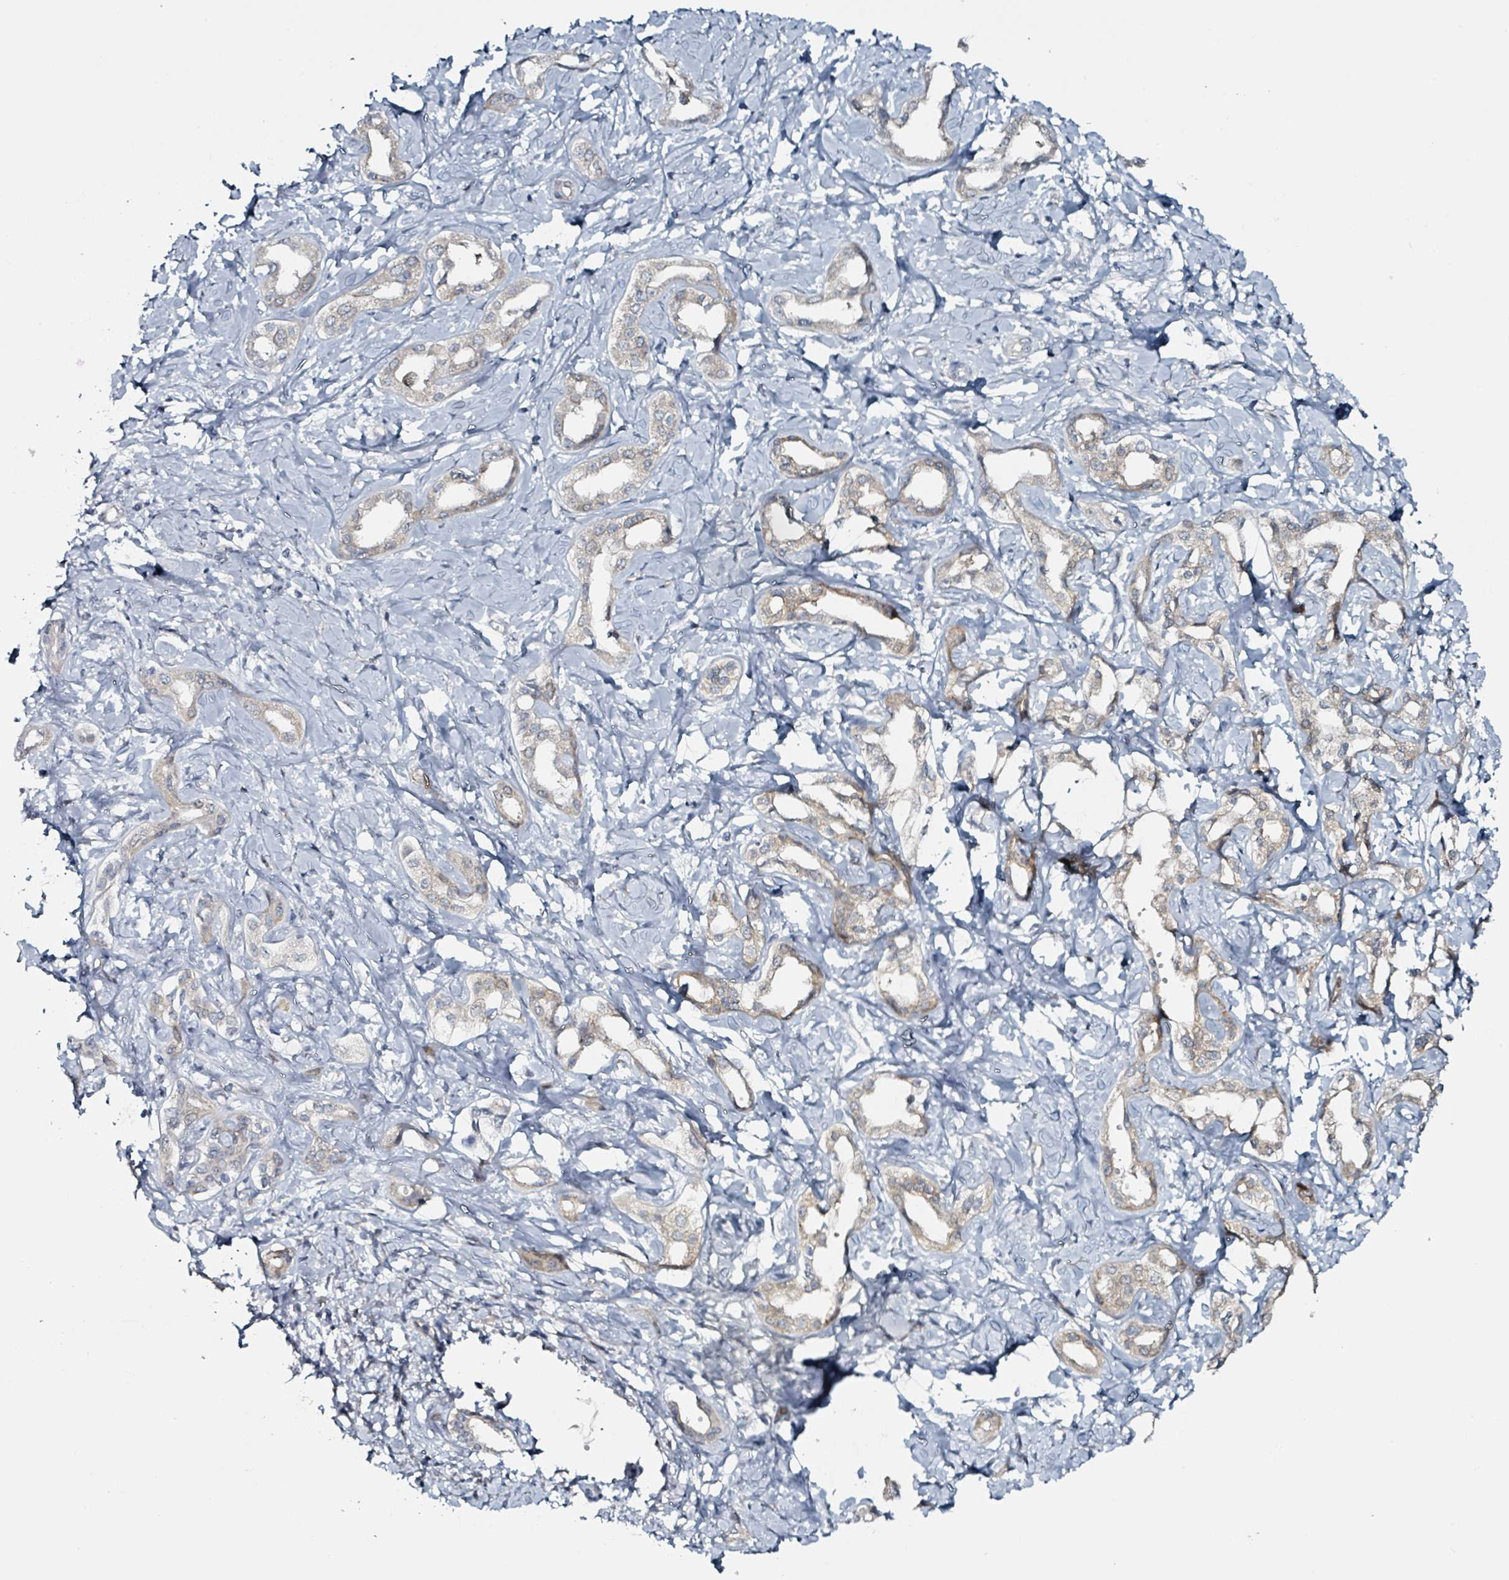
{"staining": {"intensity": "weak", "quantity": "<25%", "location": "cytoplasmic/membranous"}, "tissue": "liver cancer", "cell_type": "Tumor cells", "image_type": "cancer", "snomed": [{"axis": "morphology", "description": "Cholangiocarcinoma"}, {"axis": "topography", "description": "Liver"}], "caption": "DAB (3,3'-diaminobenzidine) immunohistochemical staining of human liver cancer reveals no significant expression in tumor cells. Nuclei are stained in blue.", "gene": "B3GAT3", "patient": {"sex": "female", "age": 77}}